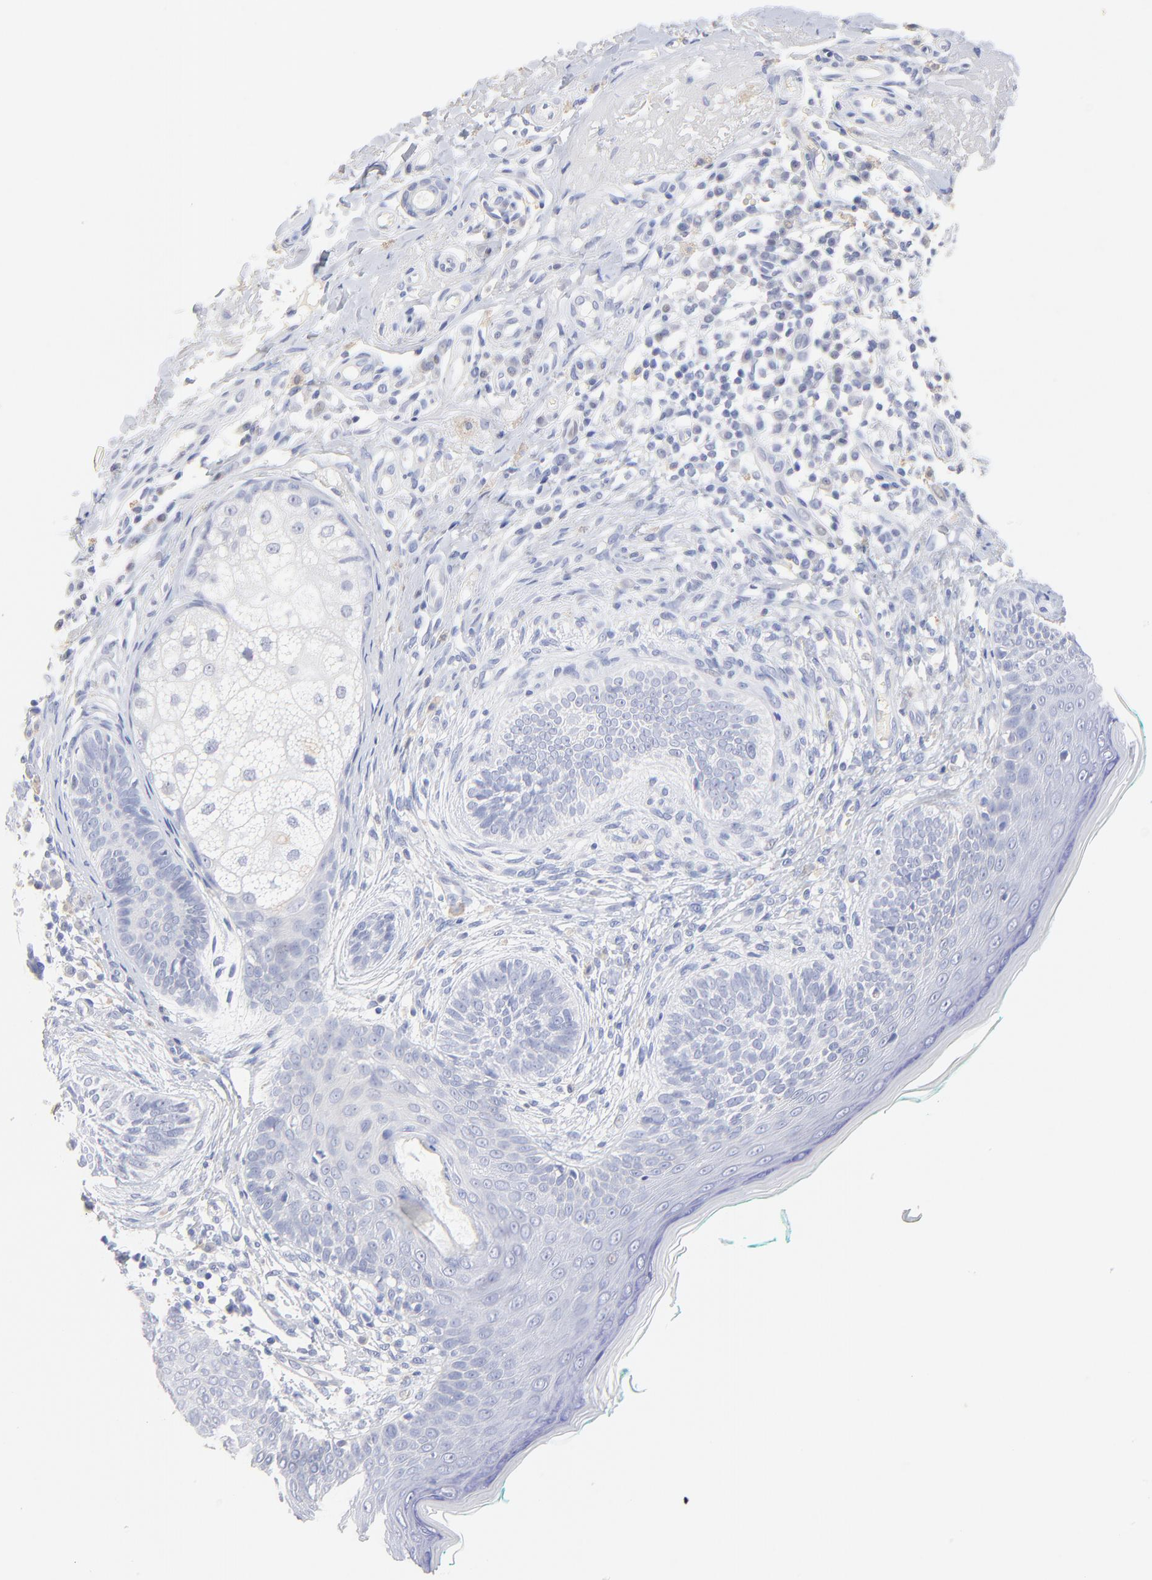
{"staining": {"intensity": "negative", "quantity": "none", "location": "none"}, "tissue": "skin cancer", "cell_type": "Tumor cells", "image_type": "cancer", "snomed": [{"axis": "morphology", "description": "Normal tissue, NOS"}, {"axis": "morphology", "description": "Basal cell carcinoma"}, {"axis": "topography", "description": "Skin"}], "caption": "Human skin cancer (basal cell carcinoma) stained for a protein using immunohistochemistry (IHC) exhibits no expression in tumor cells.", "gene": "SULT4A1", "patient": {"sex": "male", "age": 76}}